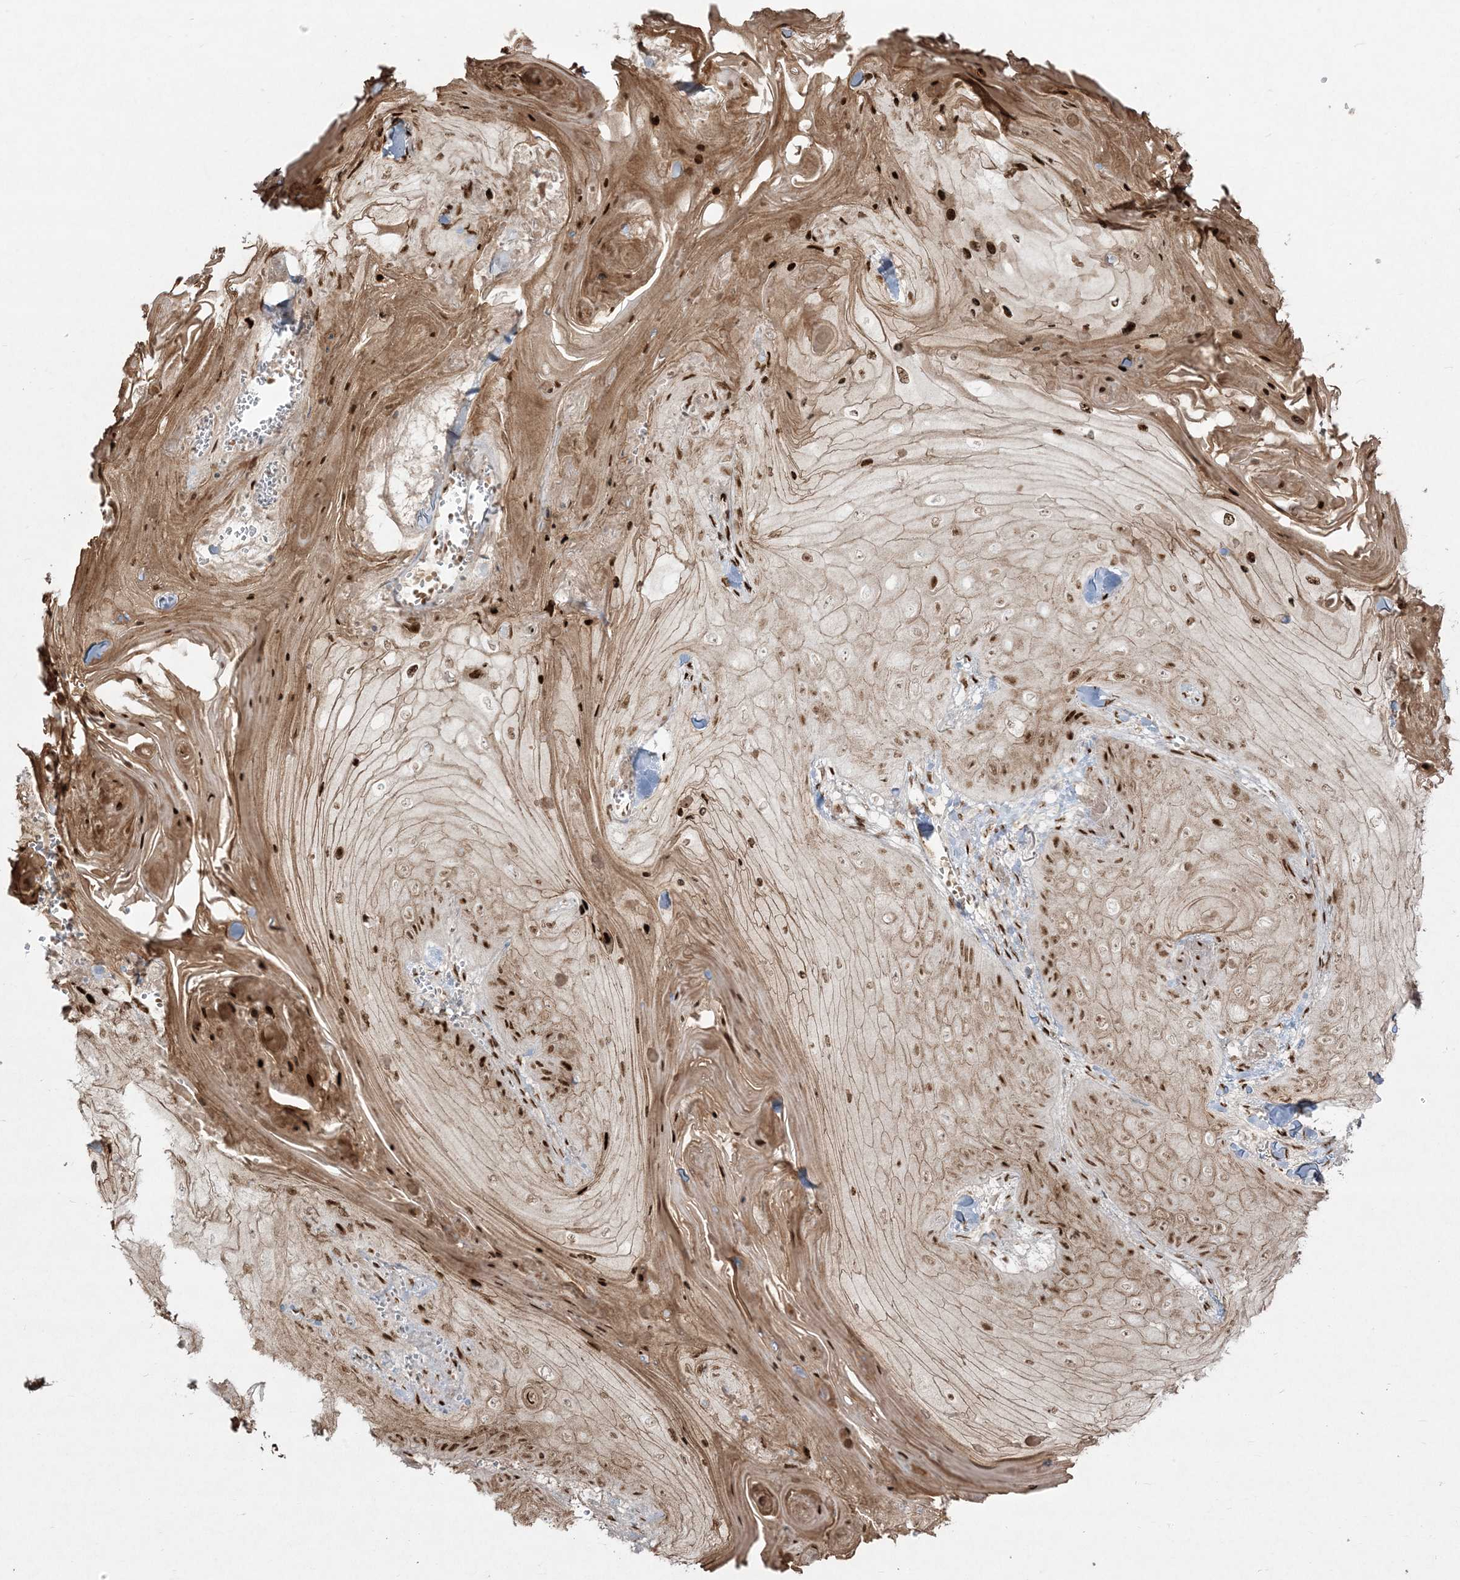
{"staining": {"intensity": "strong", "quantity": "25%-75%", "location": "cytoplasmic/membranous,nuclear"}, "tissue": "skin cancer", "cell_type": "Tumor cells", "image_type": "cancer", "snomed": [{"axis": "morphology", "description": "Squamous cell carcinoma, NOS"}, {"axis": "topography", "description": "Skin"}], "caption": "Strong cytoplasmic/membranous and nuclear protein staining is identified in about 25%-75% of tumor cells in skin cancer.", "gene": "RBM10", "patient": {"sex": "male", "age": 74}}